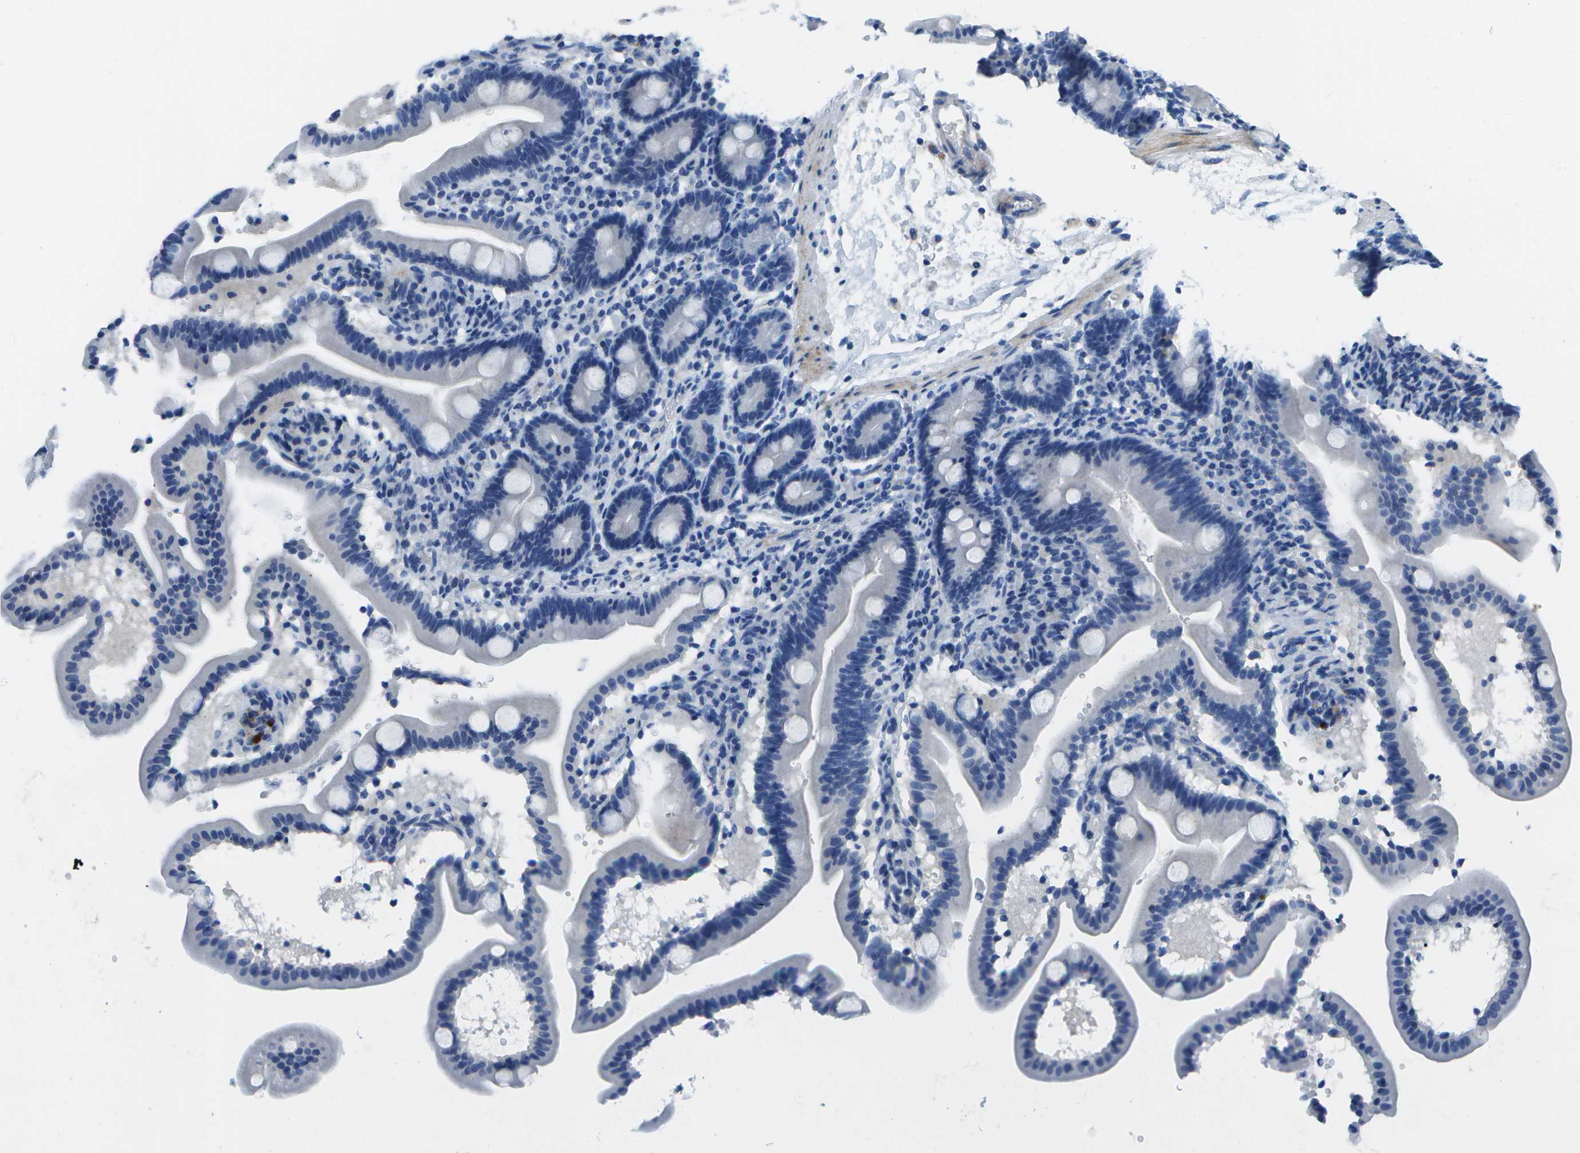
{"staining": {"intensity": "negative", "quantity": "none", "location": "none"}, "tissue": "duodenum", "cell_type": "Glandular cells", "image_type": "normal", "snomed": [{"axis": "morphology", "description": "Normal tissue, NOS"}, {"axis": "topography", "description": "Duodenum"}], "caption": "DAB (3,3'-diaminobenzidine) immunohistochemical staining of normal human duodenum exhibits no significant expression in glandular cells. (Stains: DAB immunohistochemistry (IHC) with hematoxylin counter stain, Microscopy: brightfield microscopy at high magnification).", "gene": "DCT", "patient": {"sex": "male", "age": 54}}